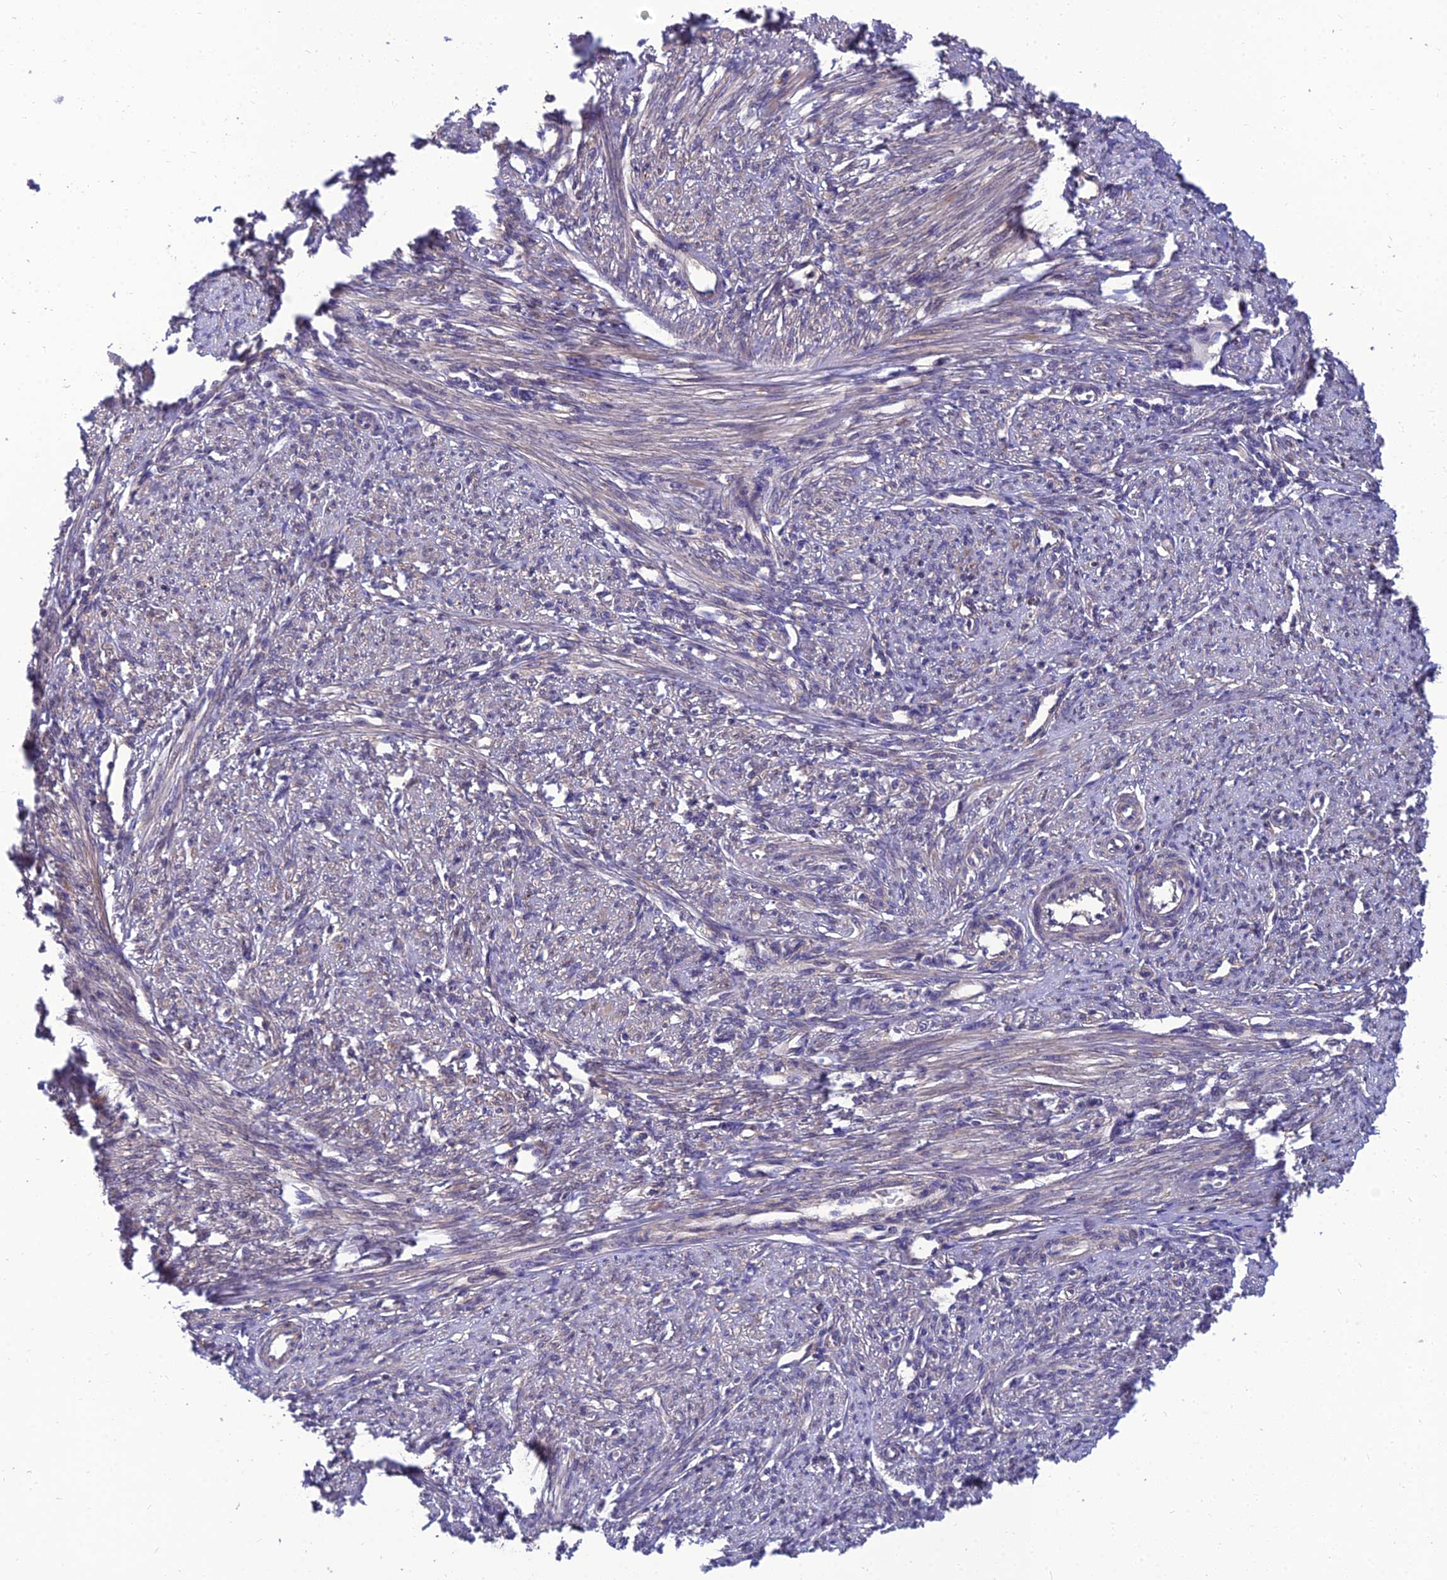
{"staining": {"intensity": "negative", "quantity": "none", "location": "none"}, "tissue": "smooth muscle", "cell_type": "Smooth muscle cells", "image_type": "normal", "snomed": [{"axis": "morphology", "description": "Normal tissue, NOS"}, {"axis": "topography", "description": "Smooth muscle"}, {"axis": "topography", "description": "Uterus"}], "caption": "This is an IHC micrograph of unremarkable human smooth muscle. There is no expression in smooth muscle cells.", "gene": "UMAD1", "patient": {"sex": "female", "age": 59}}